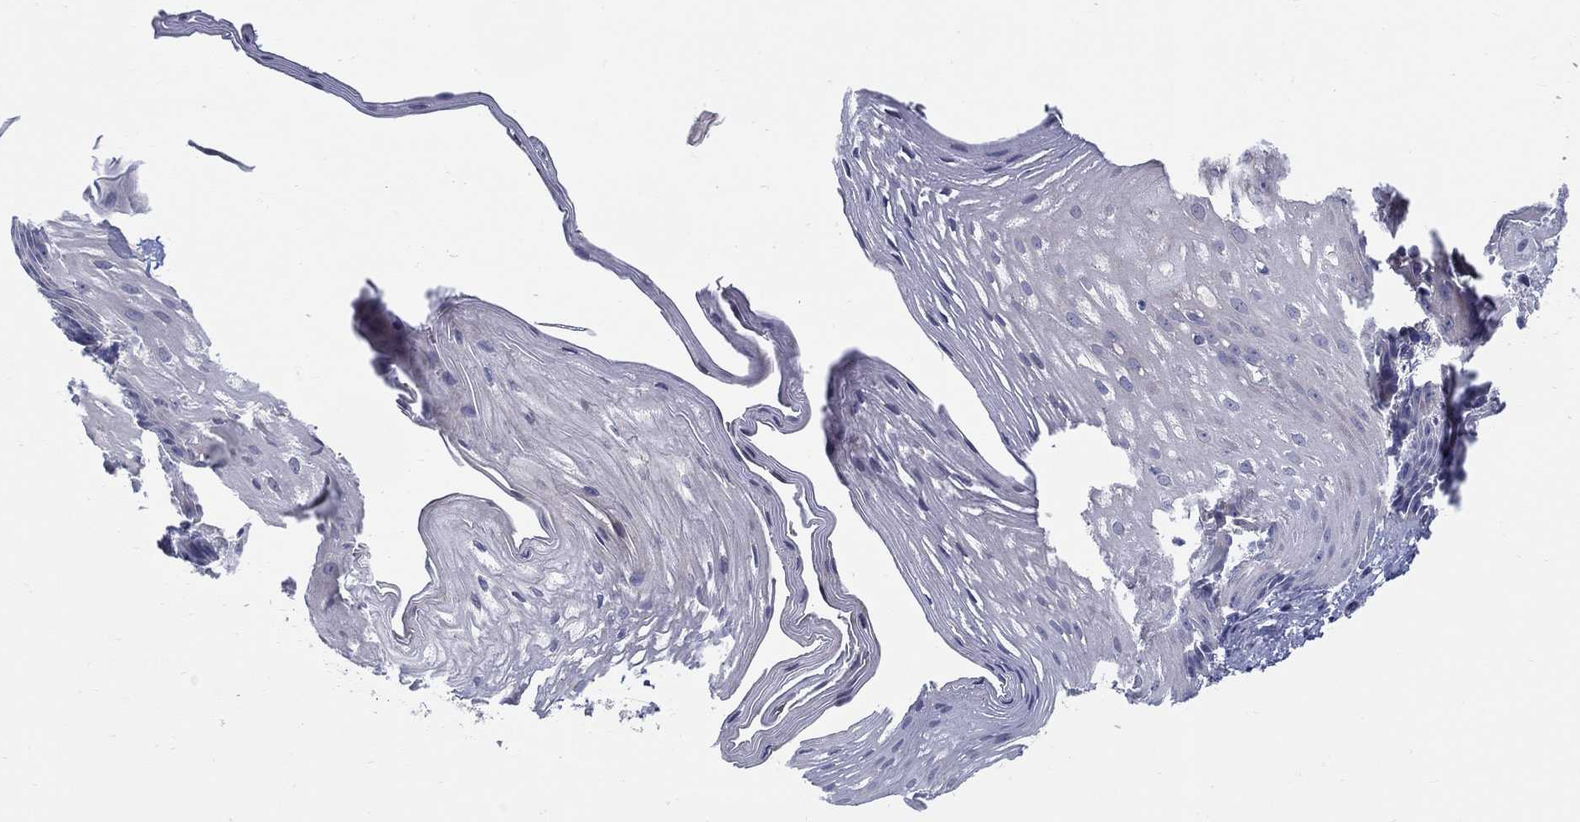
{"staining": {"intensity": "negative", "quantity": "none", "location": "none"}, "tissue": "esophagus", "cell_type": "Squamous epithelial cells", "image_type": "normal", "snomed": [{"axis": "morphology", "description": "Normal tissue, NOS"}, {"axis": "topography", "description": "Esophagus"}], "caption": "This histopathology image is of unremarkable esophagus stained with immunohistochemistry to label a protein in brown with the nuclei are counter-stained blue. There is no positivity in squamous epithelial cells.", "gene": "ABCA4", "patient": {"sex": "male", "age": 76}}